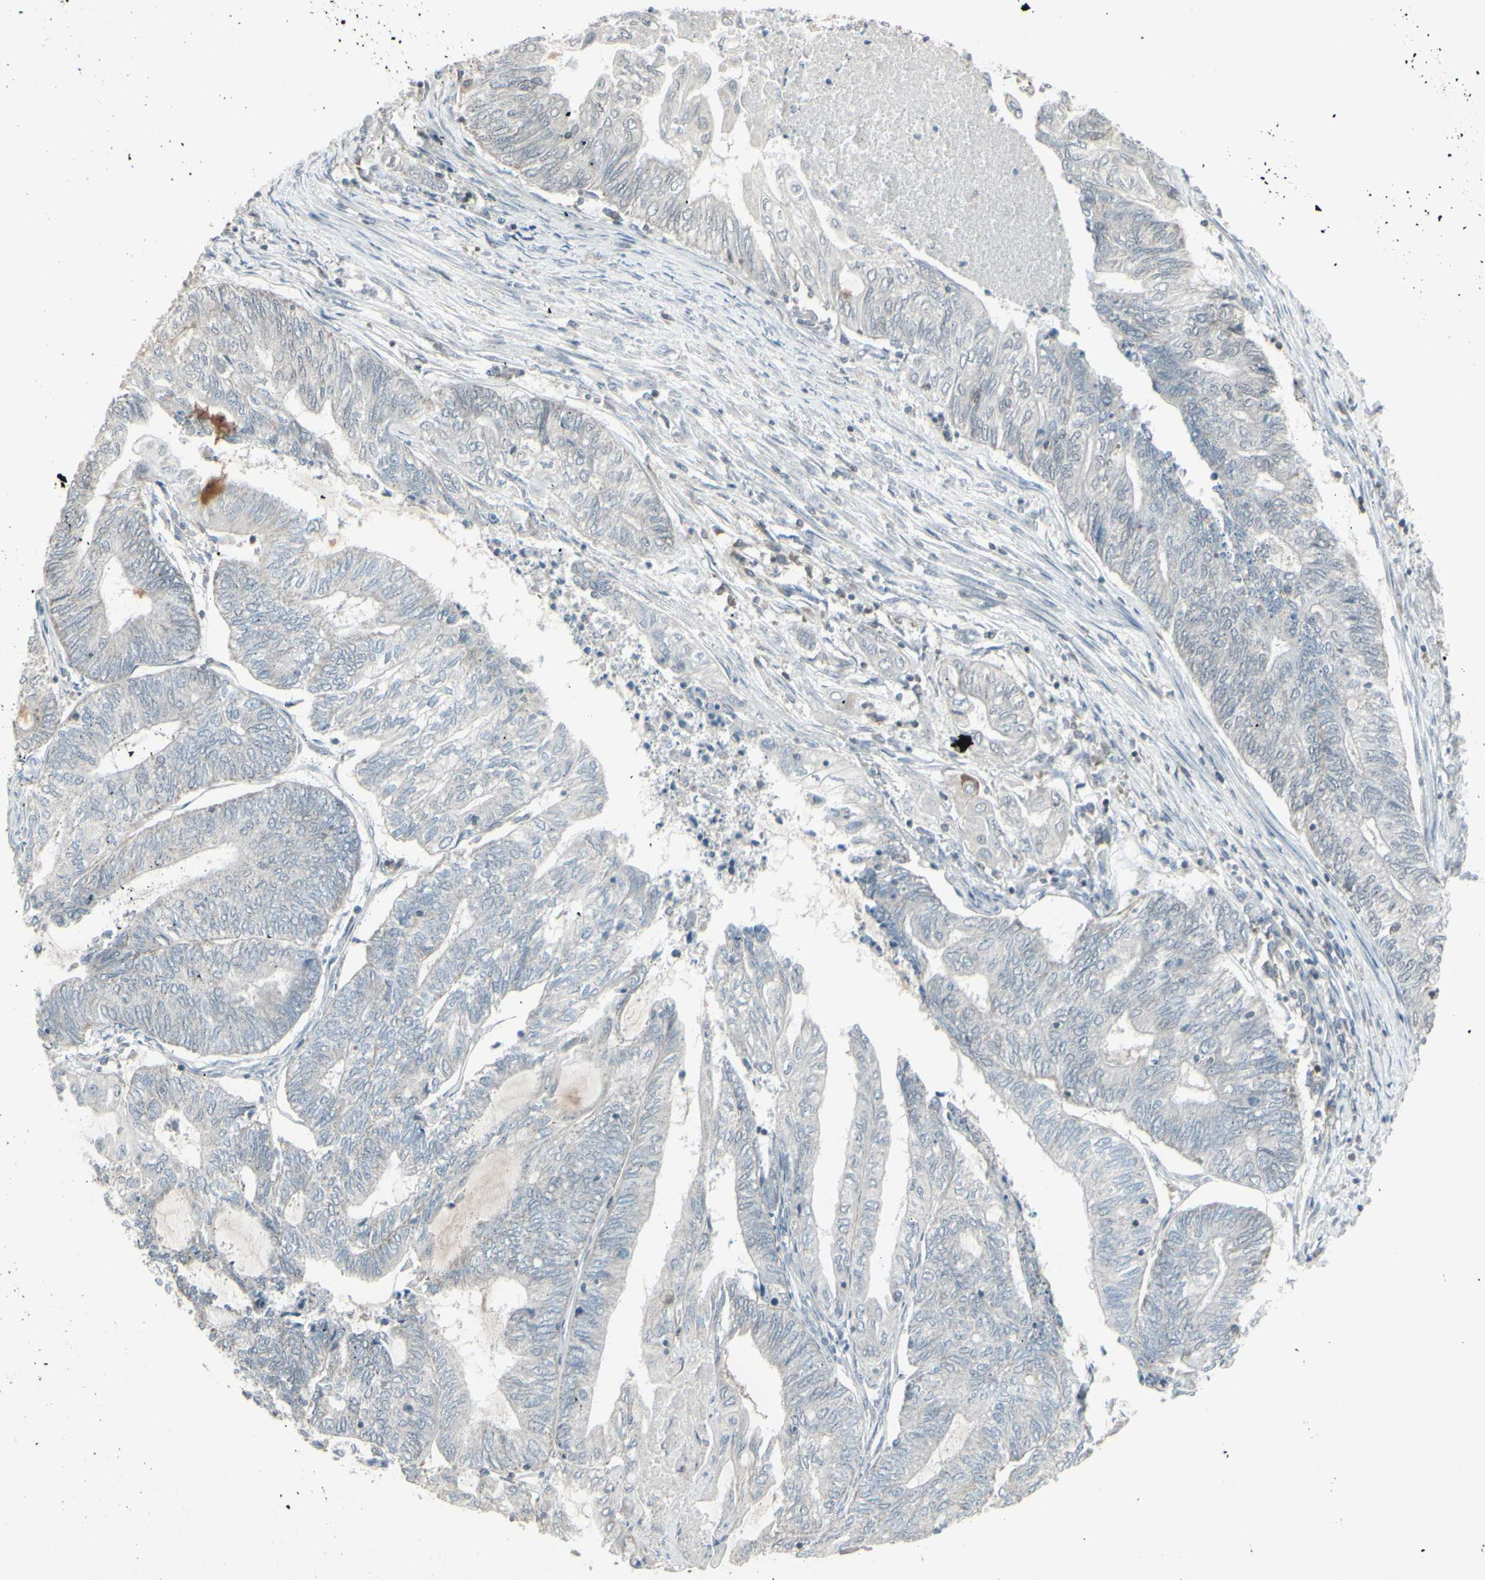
{"staining": {"intensity": "negative", "quantity": "none", "location": "none"}, "tissue": "endometrial cancer", "cell_type": "Tumor cells", "image_type": "cancer", "snomed": [{"axis": "morphology", "description": "Adenocarcinoma, NOS"}, {"axis": "topography", "description": "Uterus"}, {"axis": "topography", "description": "Endometrium"}], "caption": "Tumor cells show no significant positivity in endometrial cancer.", "gene": "SAMSN1", "patient": {"sex": "female", "age": 70}}